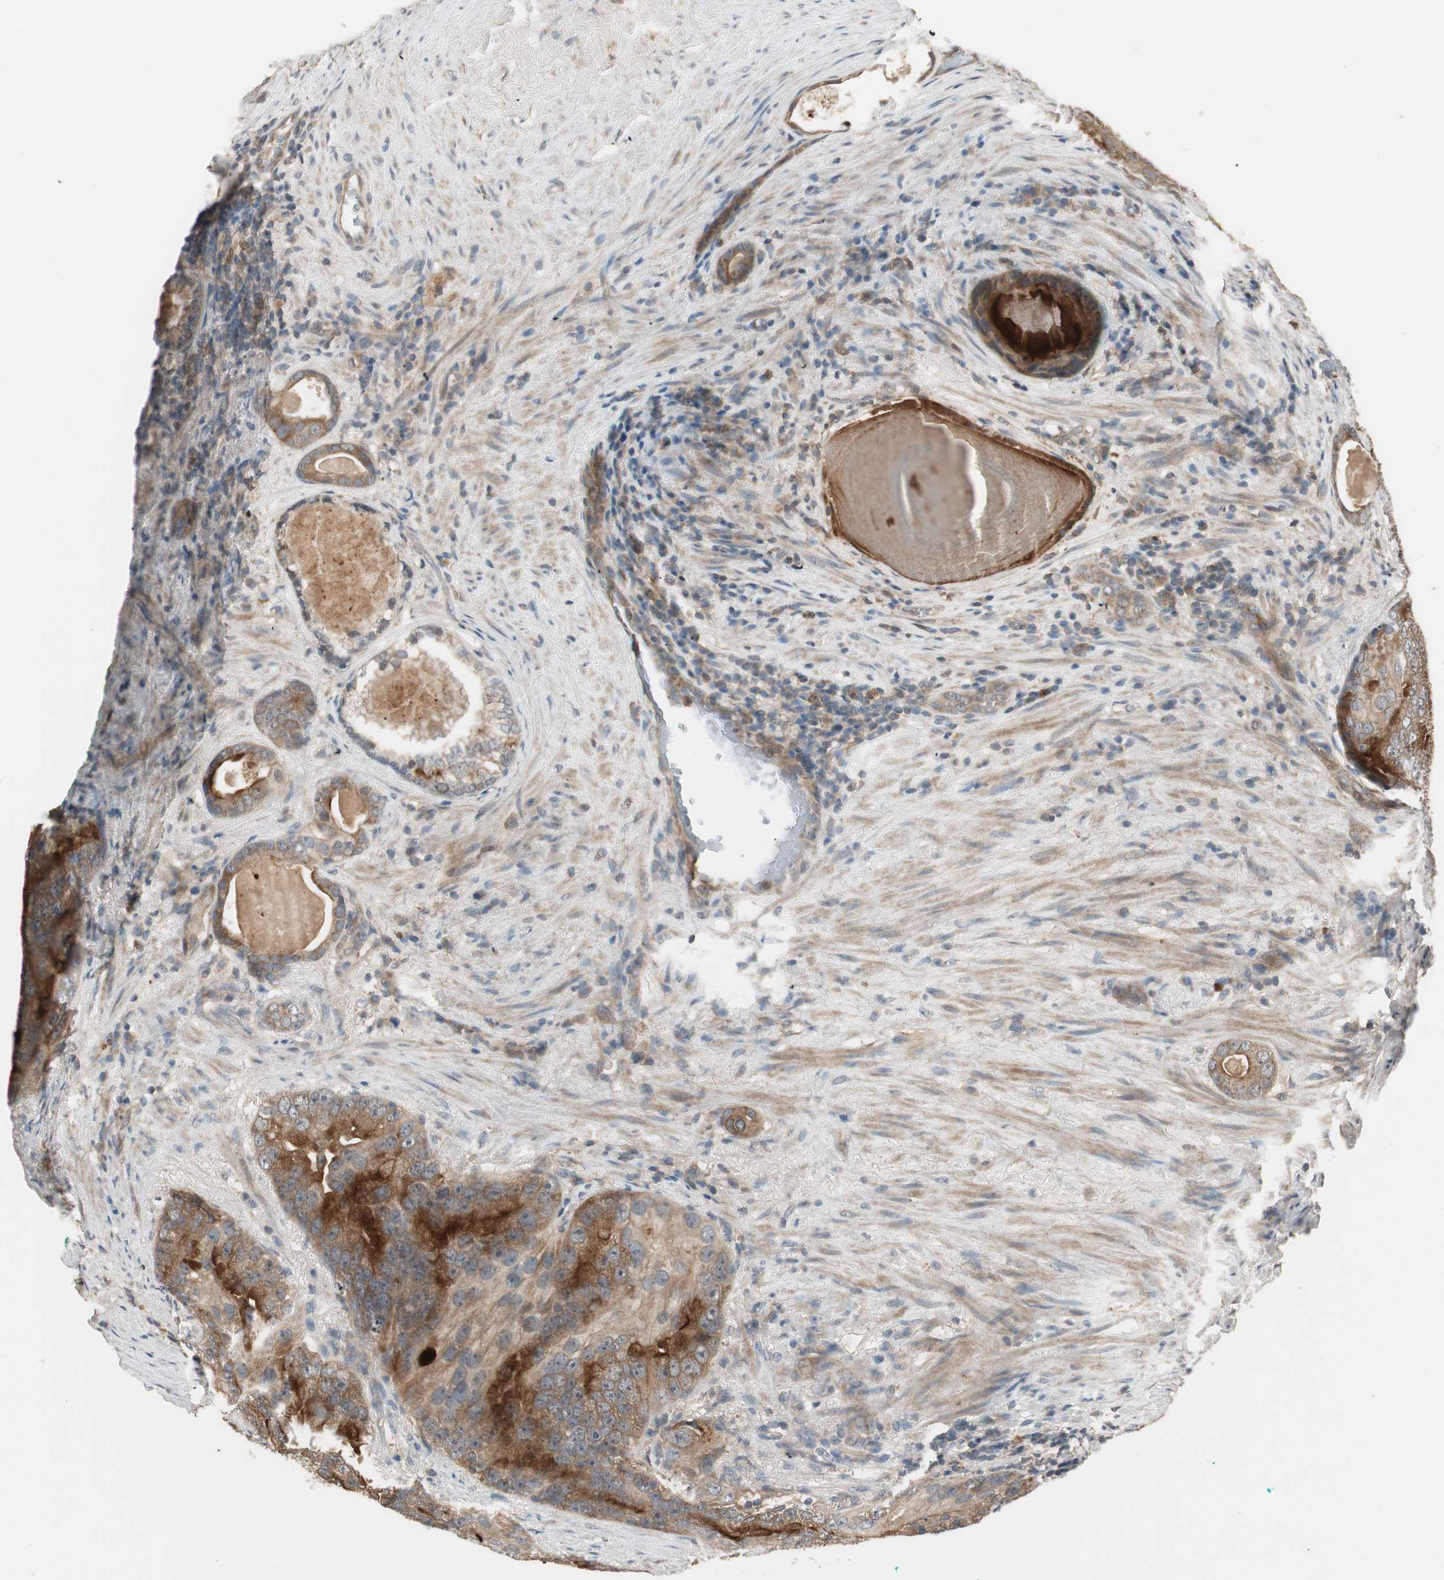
{"staining": {"intensity": "moderate", "quantity": ">75%", "location": "cytoplasmic/membranous"}, "tissue": "prostate cancer", "cell_type": "Tumor cells", "image_type": "cancer", "snomed": [{"axis": "morphology", "description": "Adenocarcinoma, High grade"}, {"axis": "topography", "description": "Prostate"}], "caption": "Moderate cytoplasmic/membranous staining for a protein is present in about >75% of tumor cells of adenocarcinoma (high-grade) (prostate) using immunohistochemistry.", "gene": "ATP6AP2", "patient": {"sex": "male", "age": 66}}